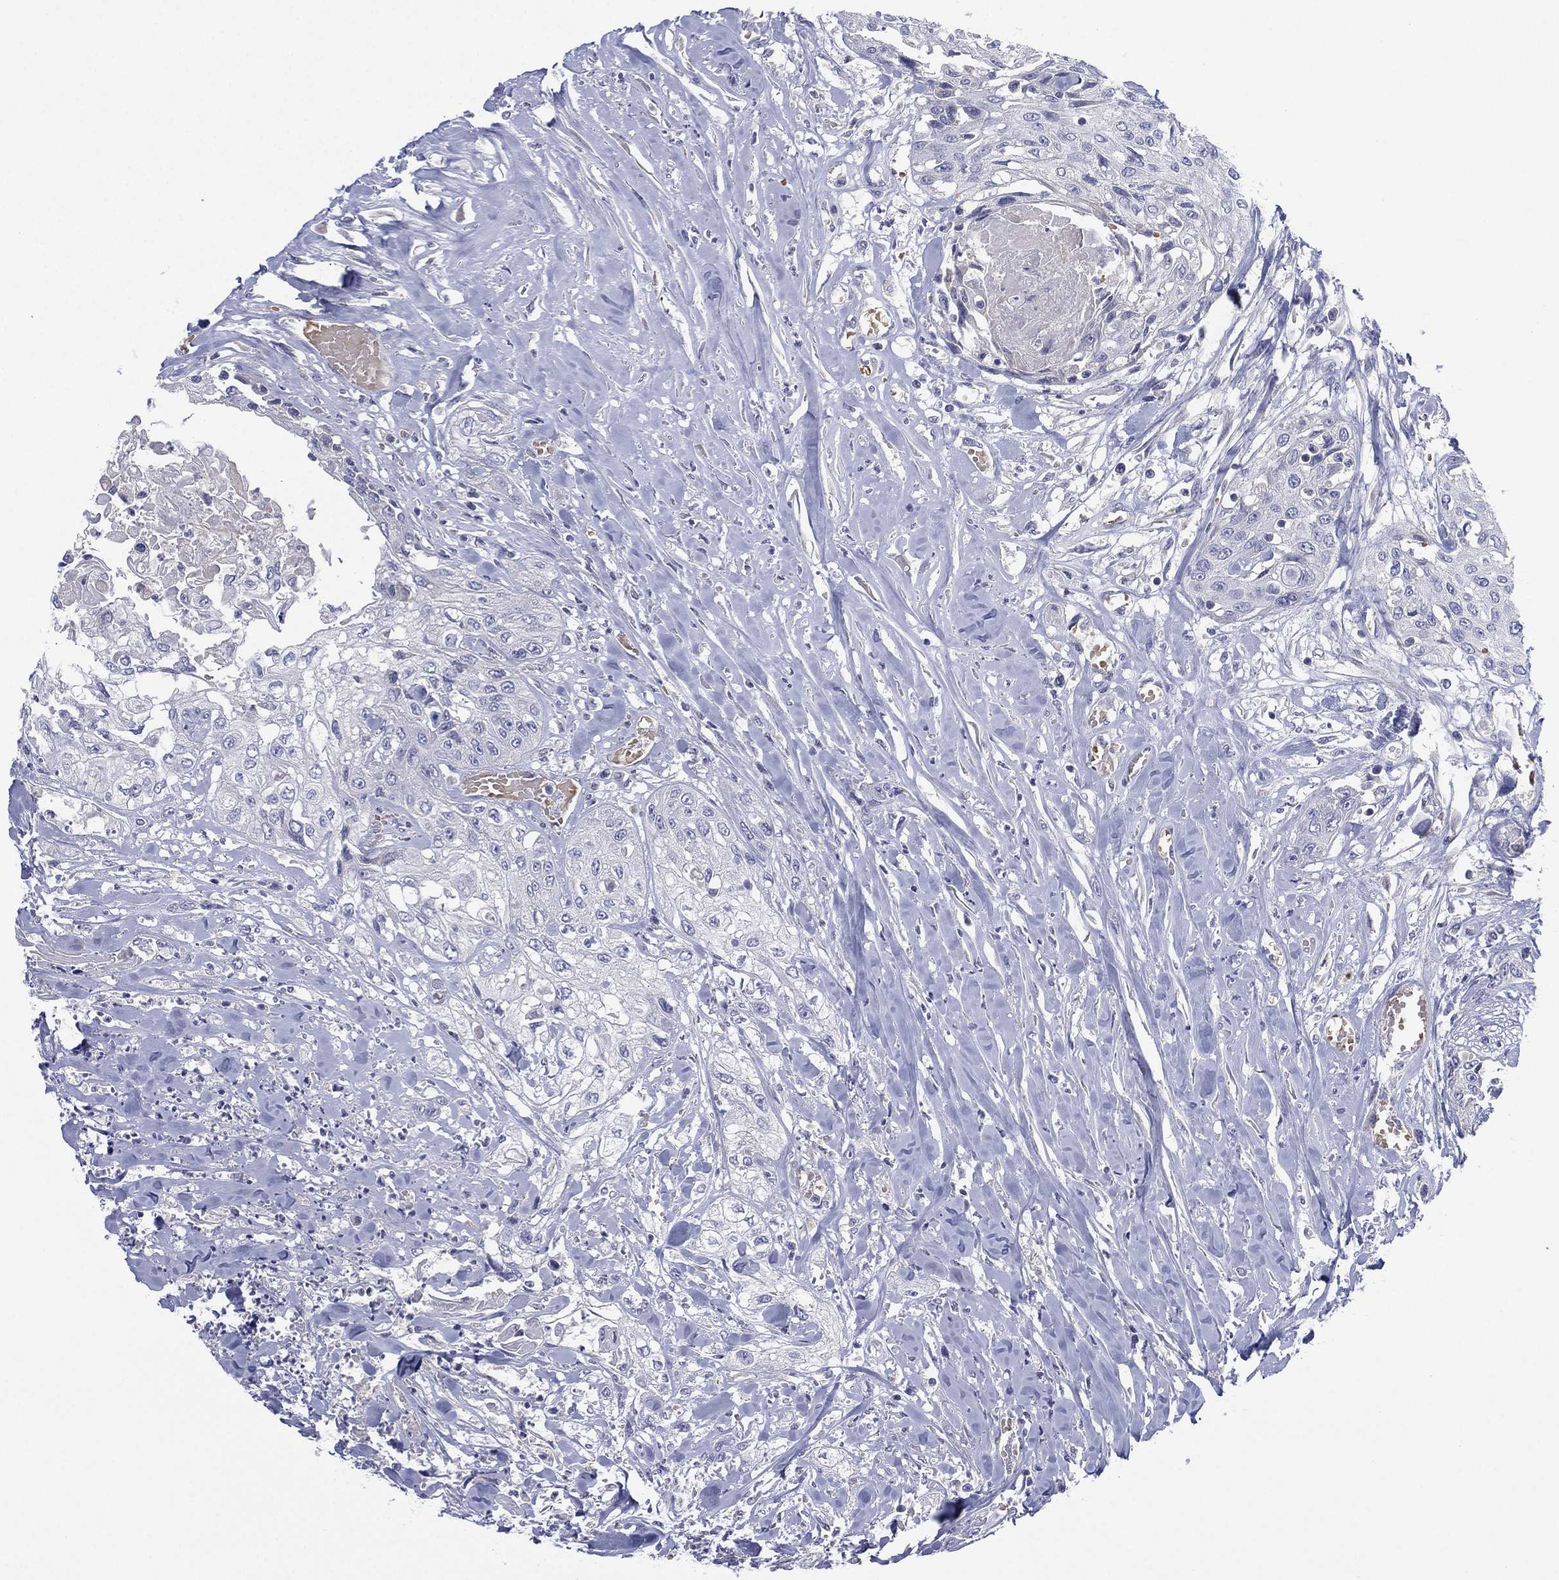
{"staining": {"intensity": "negative", "quantity": "none", "location": "none"}, "tissue": "head and neck cancer", "cell_type": "Tumor cells", "image_type": "cancer", "snomed": [{"axis": "morphology", "description": "Normal tissue, NOS"}, {"axis": "morphology", "description": "Squamous cell carcinoma, NOS"}, {"axis": "topography", "description": "Oral tissue"}, {"axis": "topography", "description": "Peripheral nerve tissue"}, {"axis": "topography", "description": "Head-Neck"}], "caption": "The micrograph displays no significant expression in tumor cells of squamous cell carcinoma (head and neck).", "gene": "CYP2D6", "patient": {"sex": "female", "age": 59}}